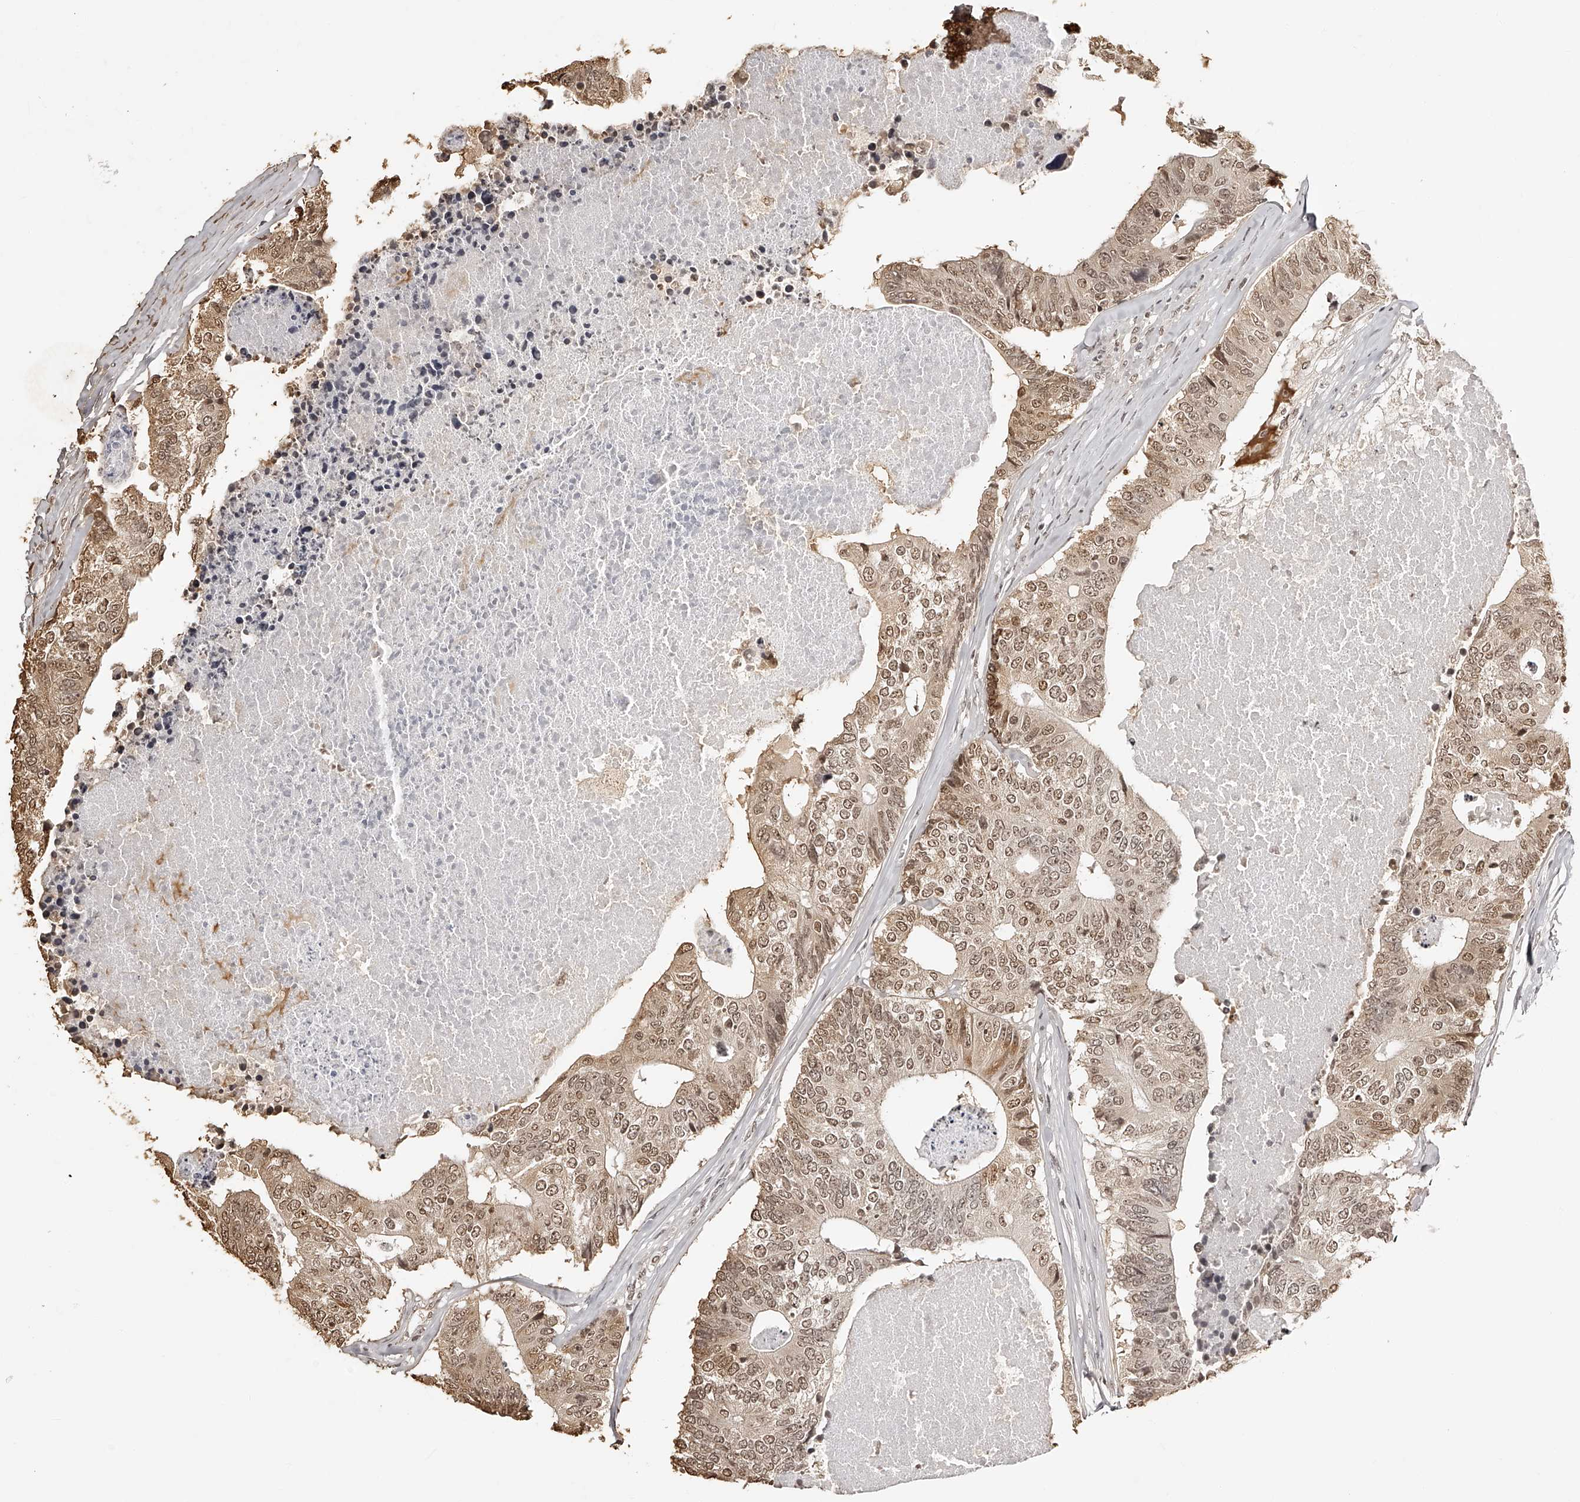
{"staining": {"intensity": "moderate", "quantity": ">75%", "location": "nuclear"}, "tissue": "colorectal cancer", "cell_type": "Tumor cells", "image_type": "cancer", "snomed": [{"axis": "morphology", "description": "Adenocarcinoma, NOS"}, {"axis": "topography", "description": "Colon"}], "caption": "Adenocarcinoma (colorectal) stained with DAB (3,3'-diaminobenzidine) immunohistochemistry (IHC) reveals medium levels of moderate nuclear expression in about >75% of tumor cells.", "gene": "ZNF503", "patient": {"sex": "female", "age": 67}}